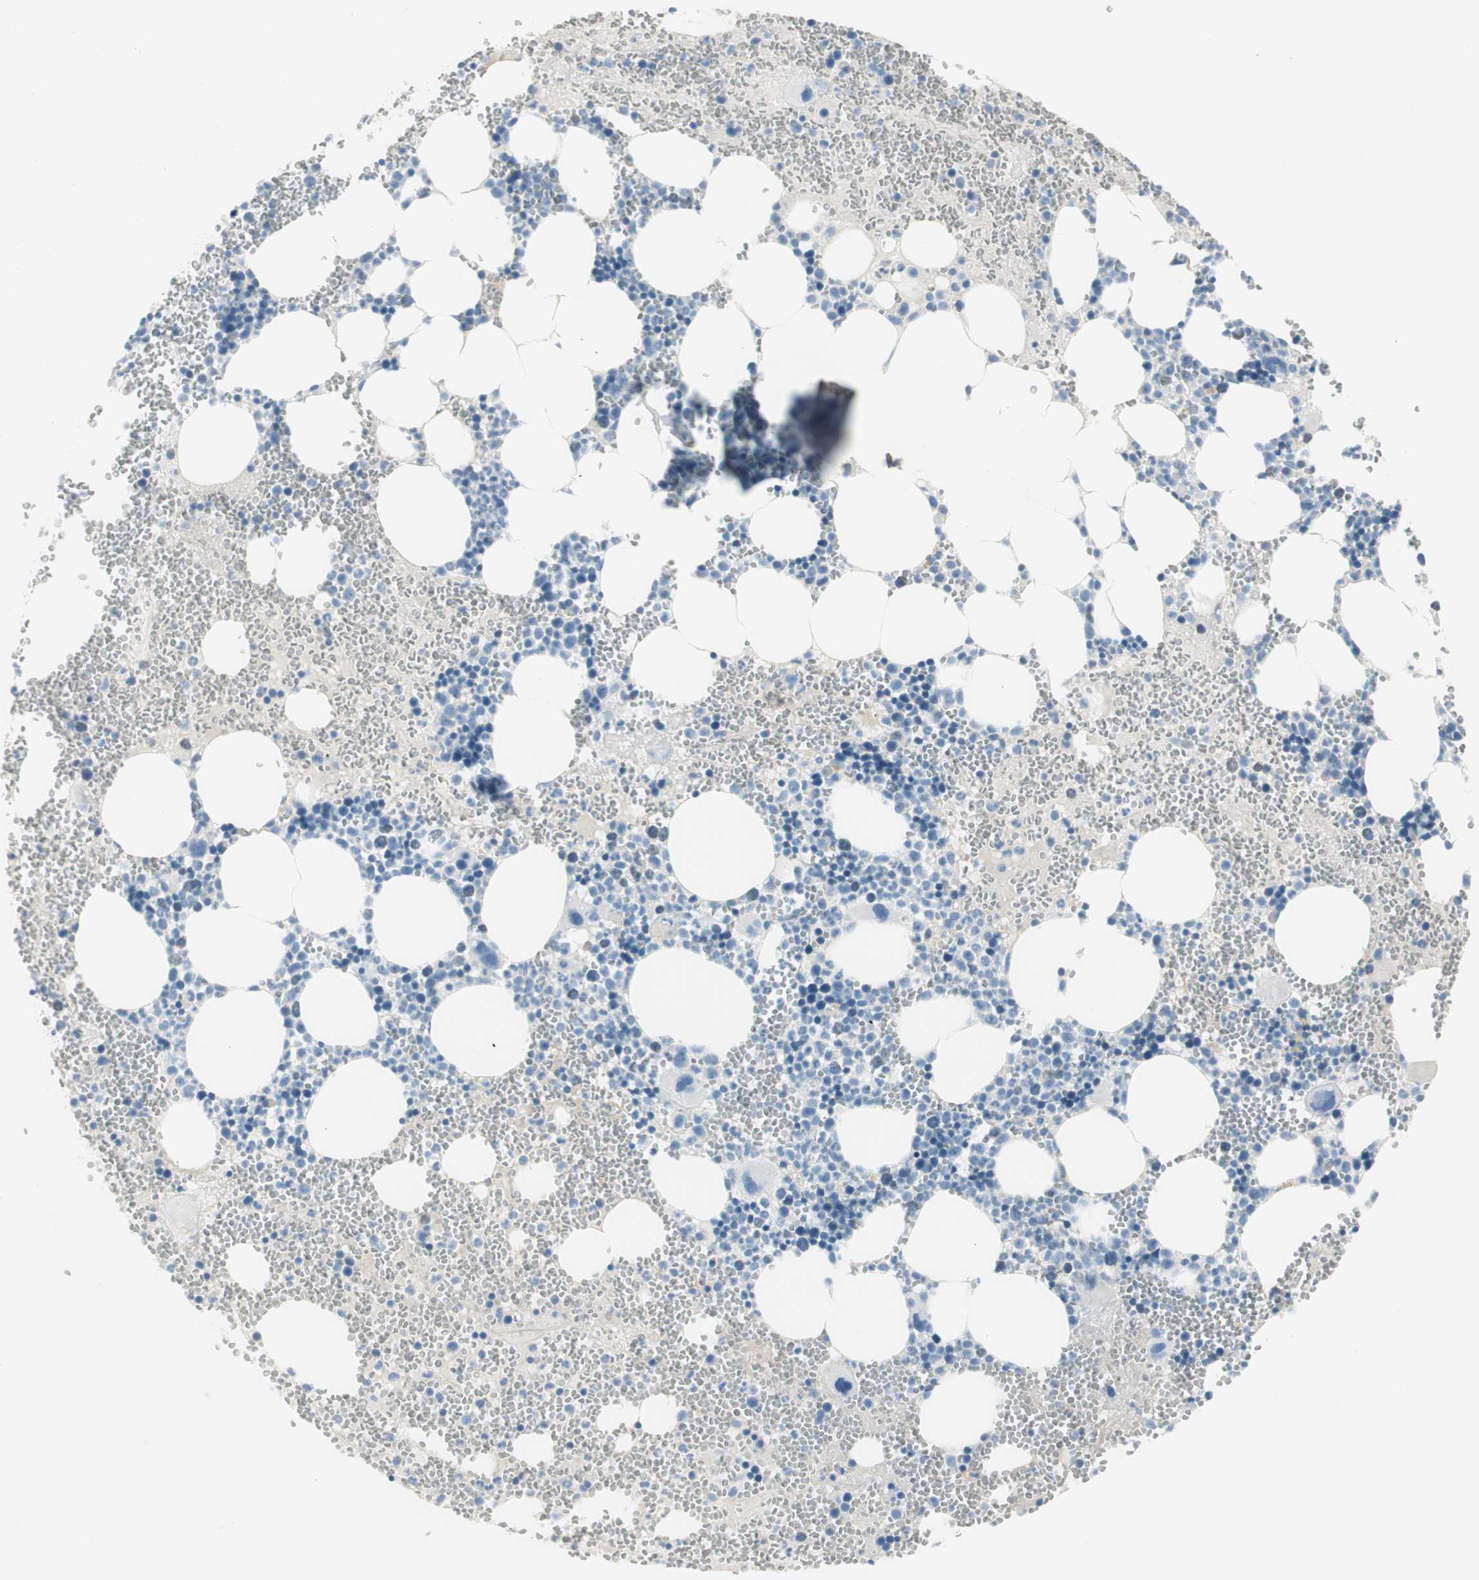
{"staining": {"intensity": "negative", "quantity": "none", "location": "none"}, "tissue": "bone marrow", "cell_type": "Hematopoietic cells", "image_type": "normal", "snomed": [{"axis": "morphology", "description": "Normal tissue, NOS"}, {"axis": "morphology", "description": "Inflammation, NOS"}, {"axis": "topography", "description": "Bone marrow"}], "caption": "This is a histopathology image of IHC staining of normal bone marrow, which shows no expression in hematopoietic cells. Nuclei are stained in blue.", "gene": "CDHR5", "patient": {"sex": "female", "age": 76}}